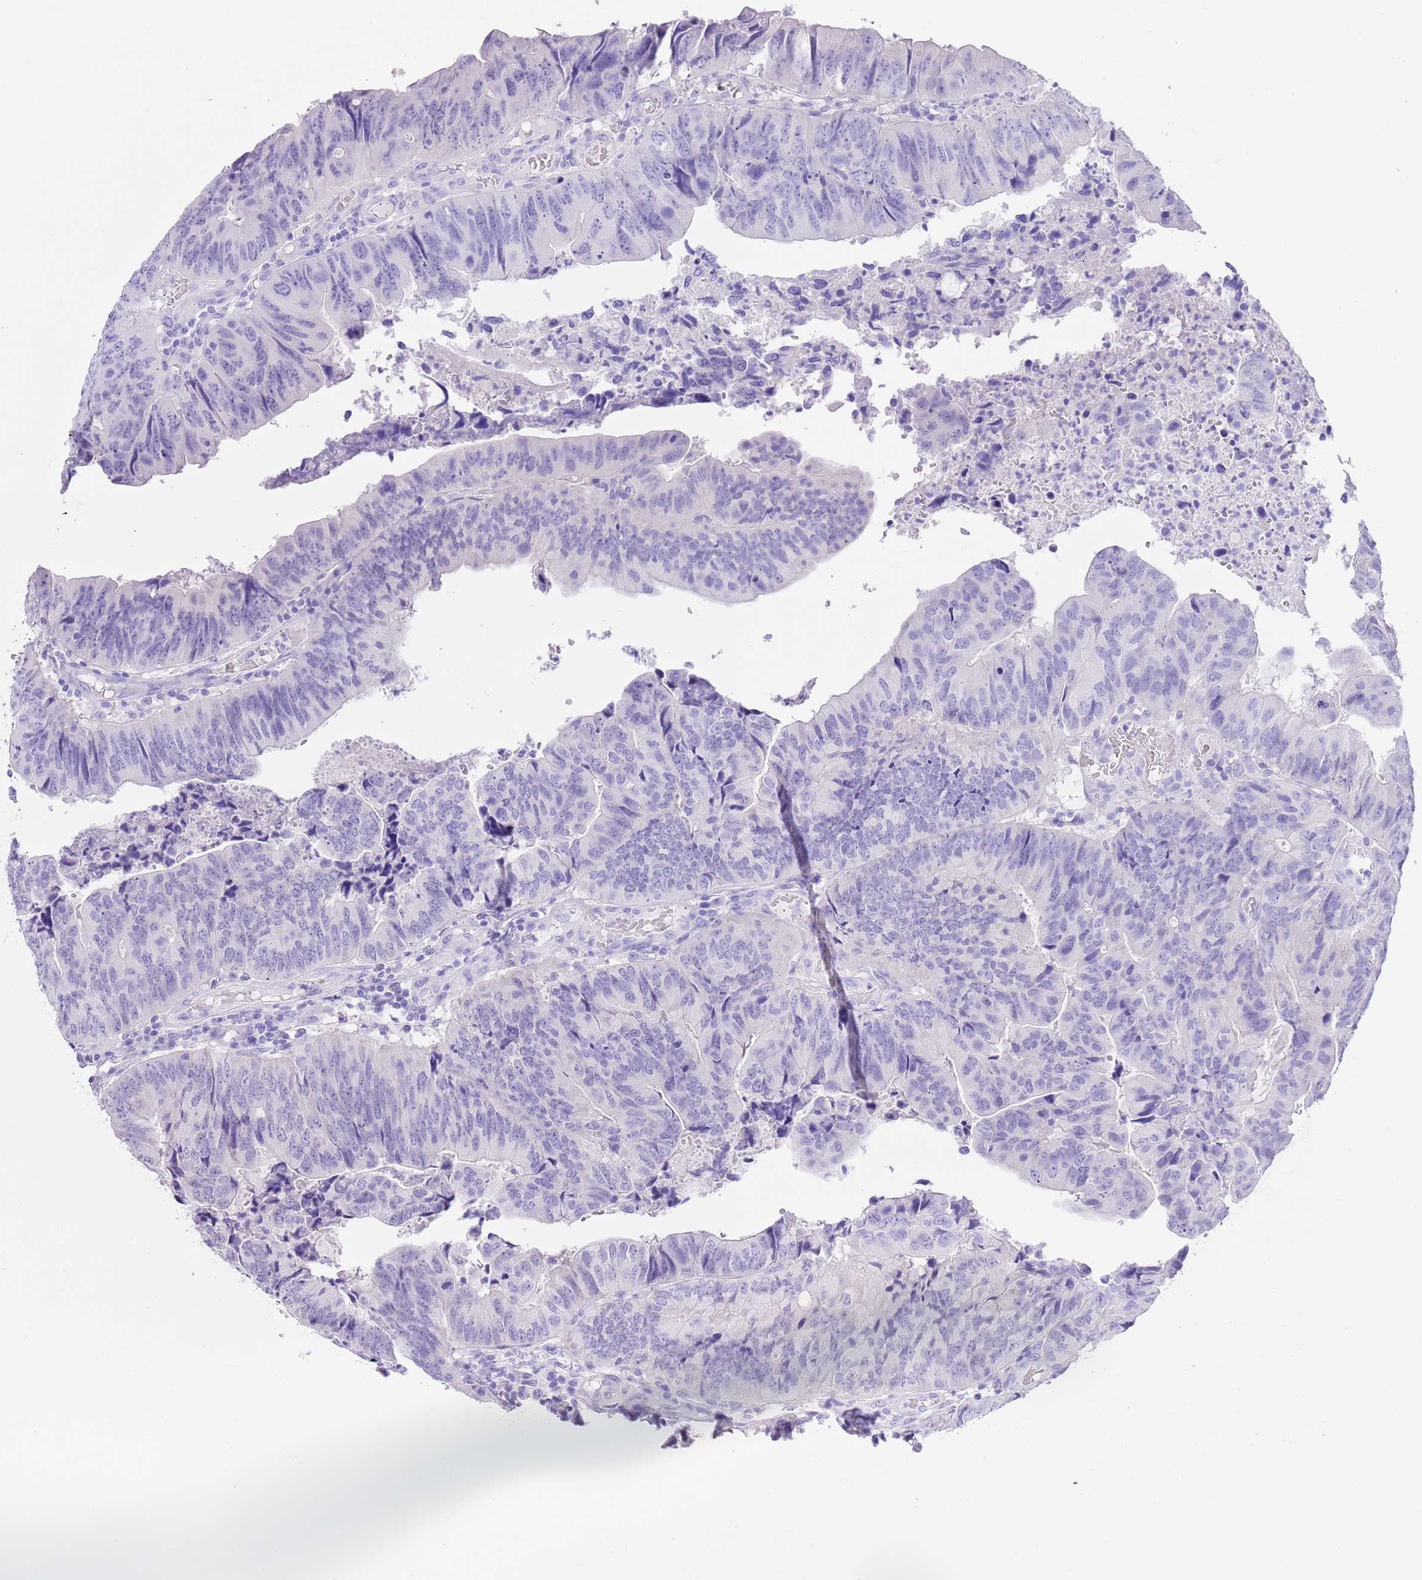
{"staining": {"intensity": "negative", "quantity": "none", "location": "none"}, "tissue": "colorectal cancer", "cell_type": "Tumor cells", "image_type": "cancer", "snomed": [{"axis": "morphology", "description": "Adenocarcinoma, NOS"}, {"axis": "topography", "description": "Colon"}], "caption": "Immunohistochemical staining of colorectal cancer (adenocarcinoma) shows no significant positivity in tumor cells. (Immunohistochemistry (ihc), brightfield microscopy, high magnification).", "gene": "TMEM185B", "patient": {"sex": "female", "age": 67}}